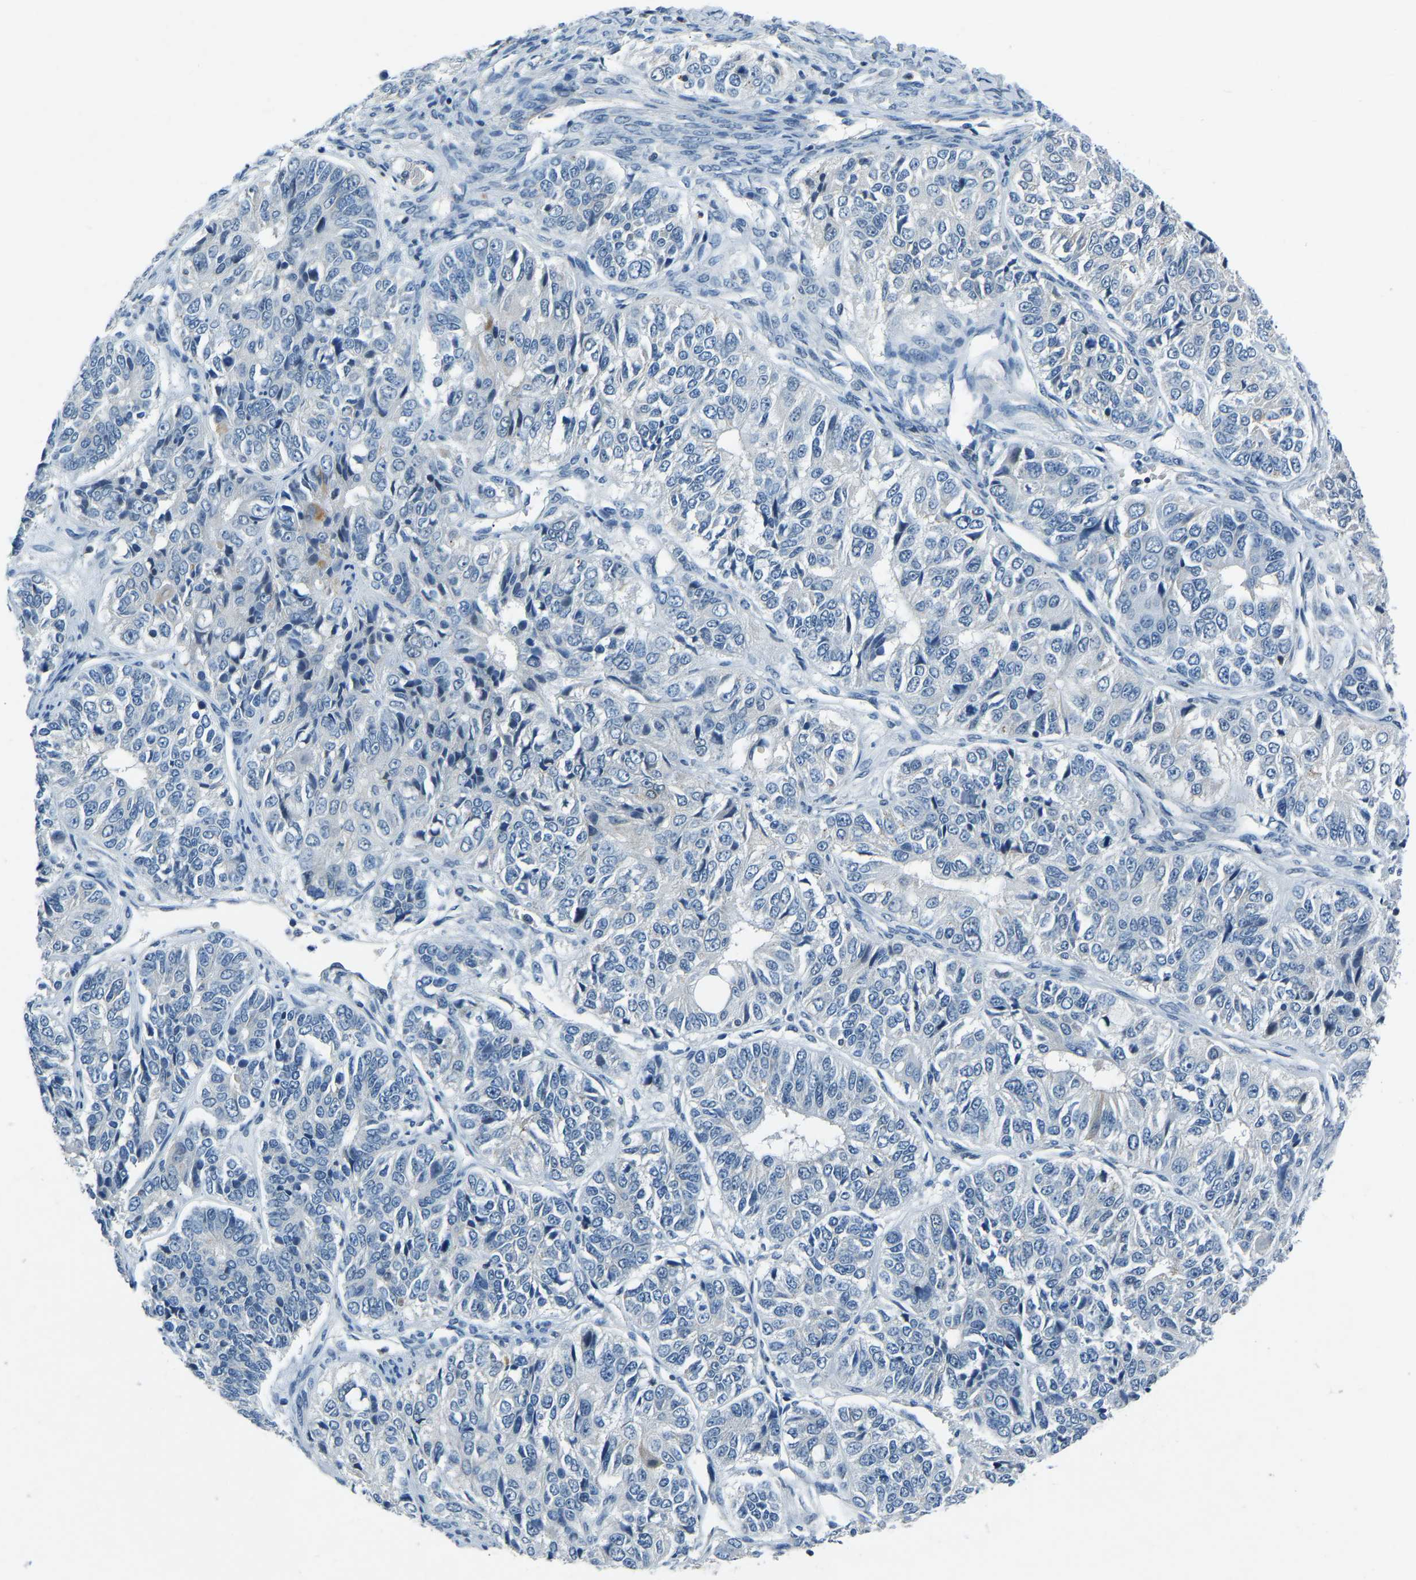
{"staining": {"intensity": "negative", "quantity": "none", "location": "none"}, "tissue": "ovarian cancer", "cell_type": "Tumor cells", "image_type": "cancer", "snomed": [{"axis": "morphology", "description": "Carcinoma, endometroid"}, {"axis": "topography", "description": "Ovary"}], "caption": "DAB immunohistochemical staining of human ovarian endometroid carcinoma exhibits no significant positivity in tumor cells.", "gene": "XIRP1", "patient": {"sex": "female", "age": 51}}